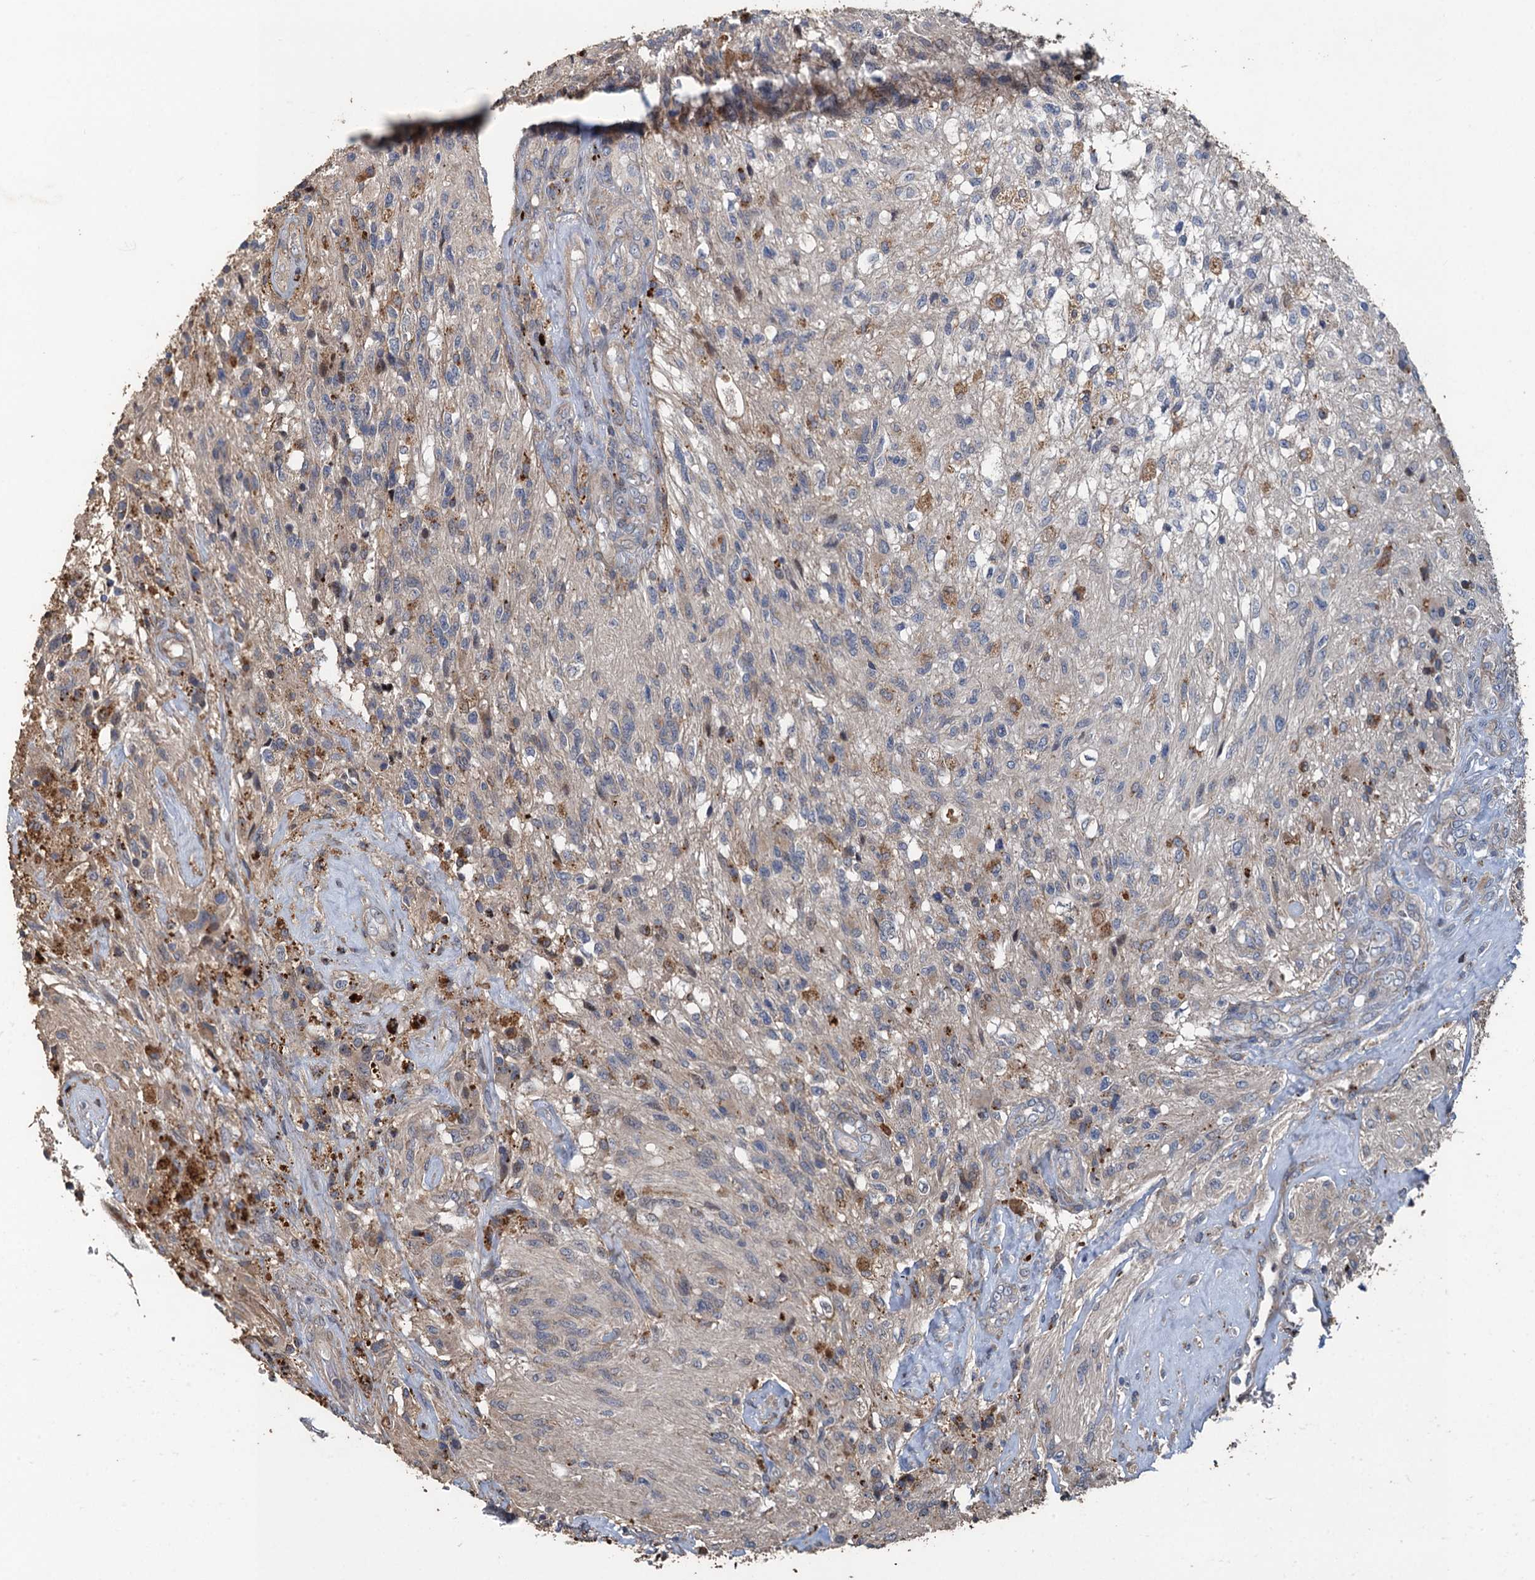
{"staining": {"intensity": "moderate", "quantity": "<25%", "location": "cytoplasmic/membranous"}, "tissue": "glioma", "cell_type": "Tumor cells", "image_type": "cancer", "snomed": [{"axis": "morphology", "description": "Glioma, malignant, High grade"}, {"axis": "topography", "description": "Brain"}], "caption": "Malignant glioma (high-grade) tissue shows moderate cytoplasmic/membranous staining in about <25% of tumor cells, visualized by immunohistochemistry.", "gene": "AGRN", "patient": {"sex": "male", "age": 56}}